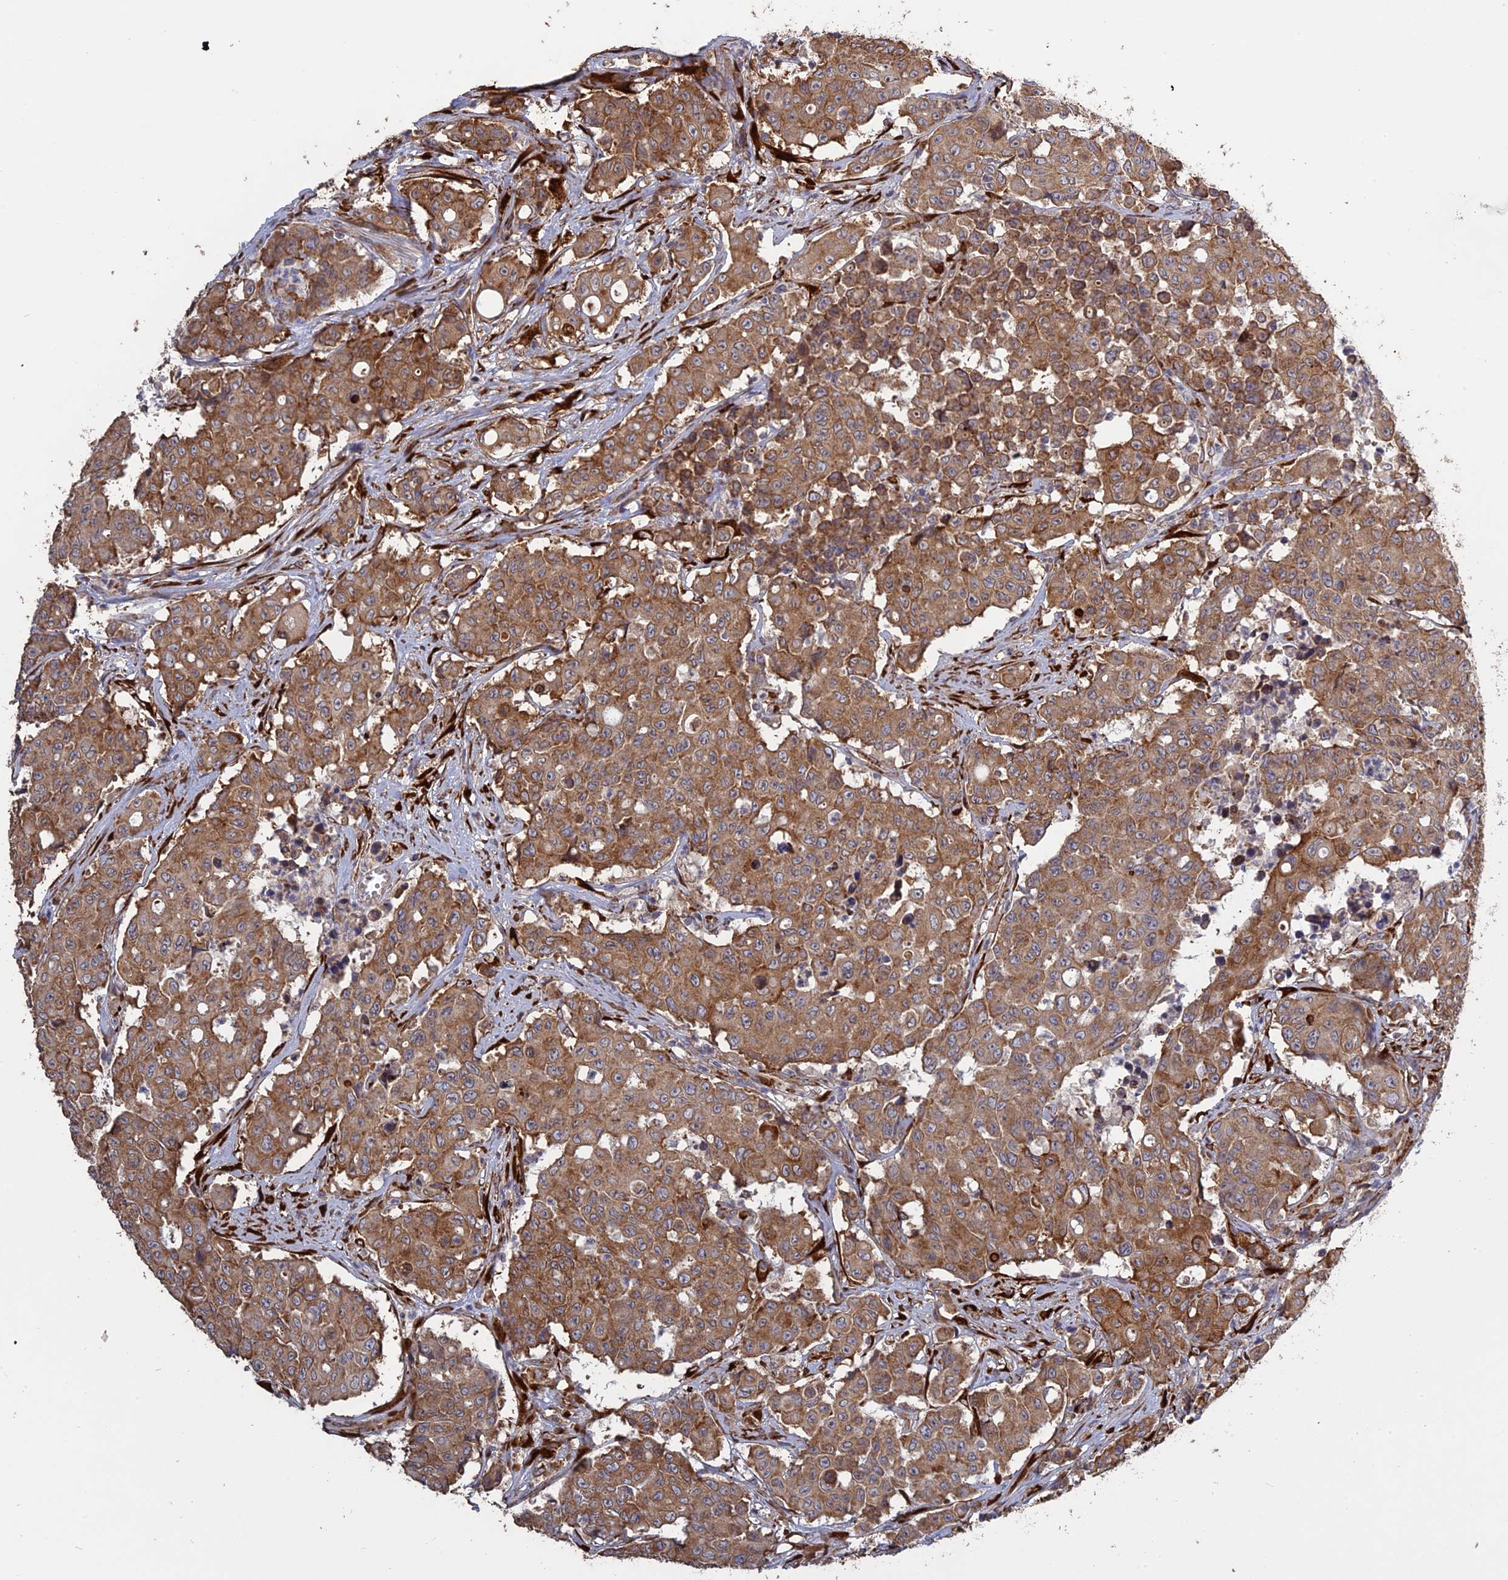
{"staining": {"intensity": "moderate", "quantity": ">75%", "location": "cytoplasmic/membranous"}, "tissue": "colorectal cancer", "cell_type": "Tumor cells", "image_type": "cancer", "snomed": [{"axis": "morphology", "description": "Adenocarcinoma, NOS"}, {"axis": "topography", "description": "Colon"}], "caption": "A histopathology image of human colorectal cancer stained for a protein reveals moderate cytoplasmic/membranous brown staining in tumor cells. (DAB = brown stain, brightfield microscopy at high magnification).", "gene": "PPIC", "patient": {"sex": "male", "age": 51}}